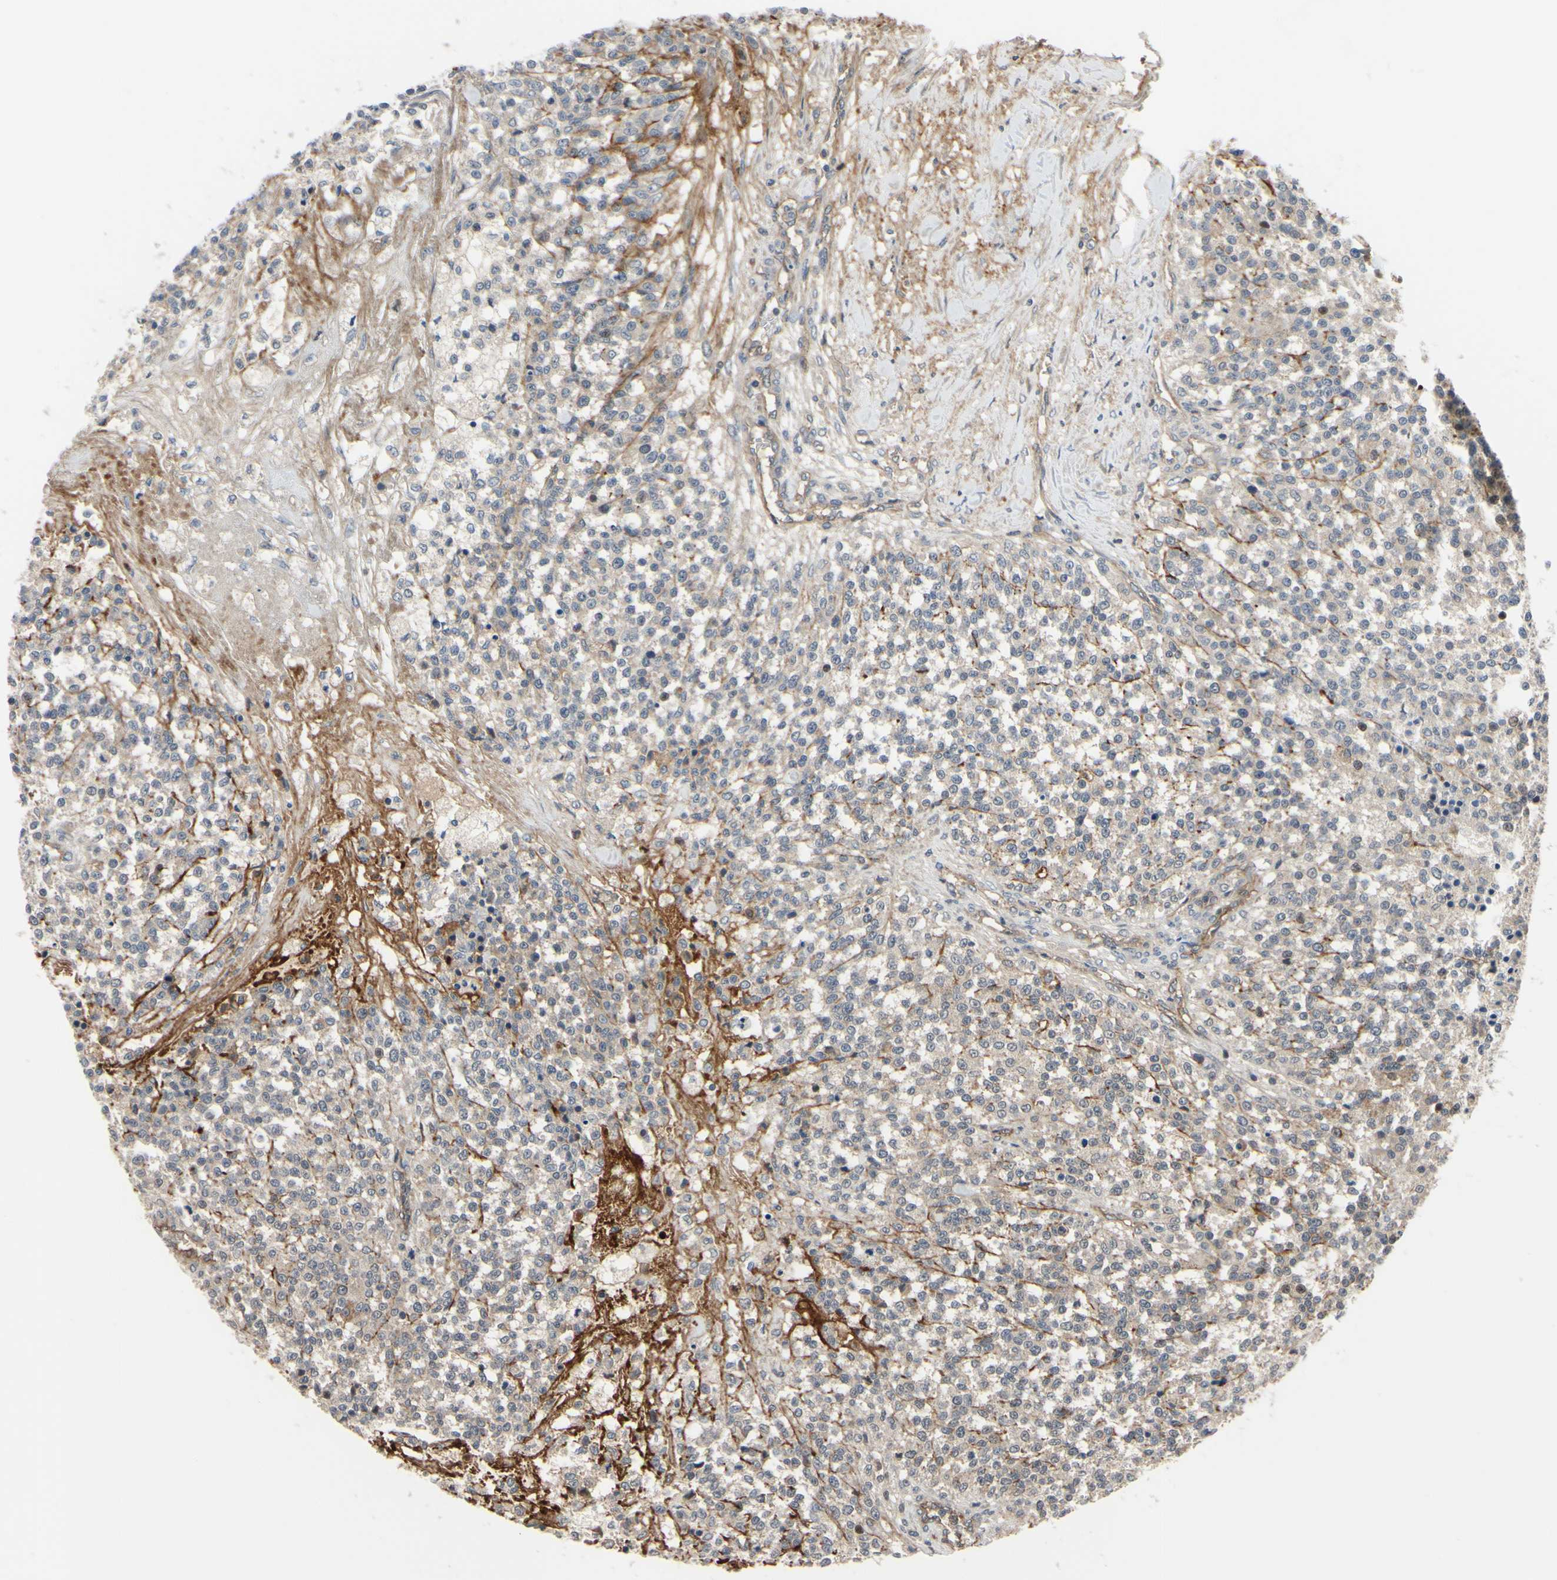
{"staining": {"intensity": "moderate", "quantity": "25%-75%", "location": "cytoplasmic/membranous"}, "tissue": "testis cancer", "cell_type": "Tumor cells", "image_type": "cancer", "snomed": [{"axis": "morphology", "description": "Seminoma, NOS"}, {"axis": "topography", "description": "Testis"}], "caption": "DAB immunohistochemical staining of testis seminoma reveals moderate cytoplasmic/membranous protein positivity in approximately 25%-75% of tumor cells. (brown staining indicates protein expression, while blue staining denotes nuclei).", "gene": "COMMD9", "patient": {"sex": "male", "age": 59}}